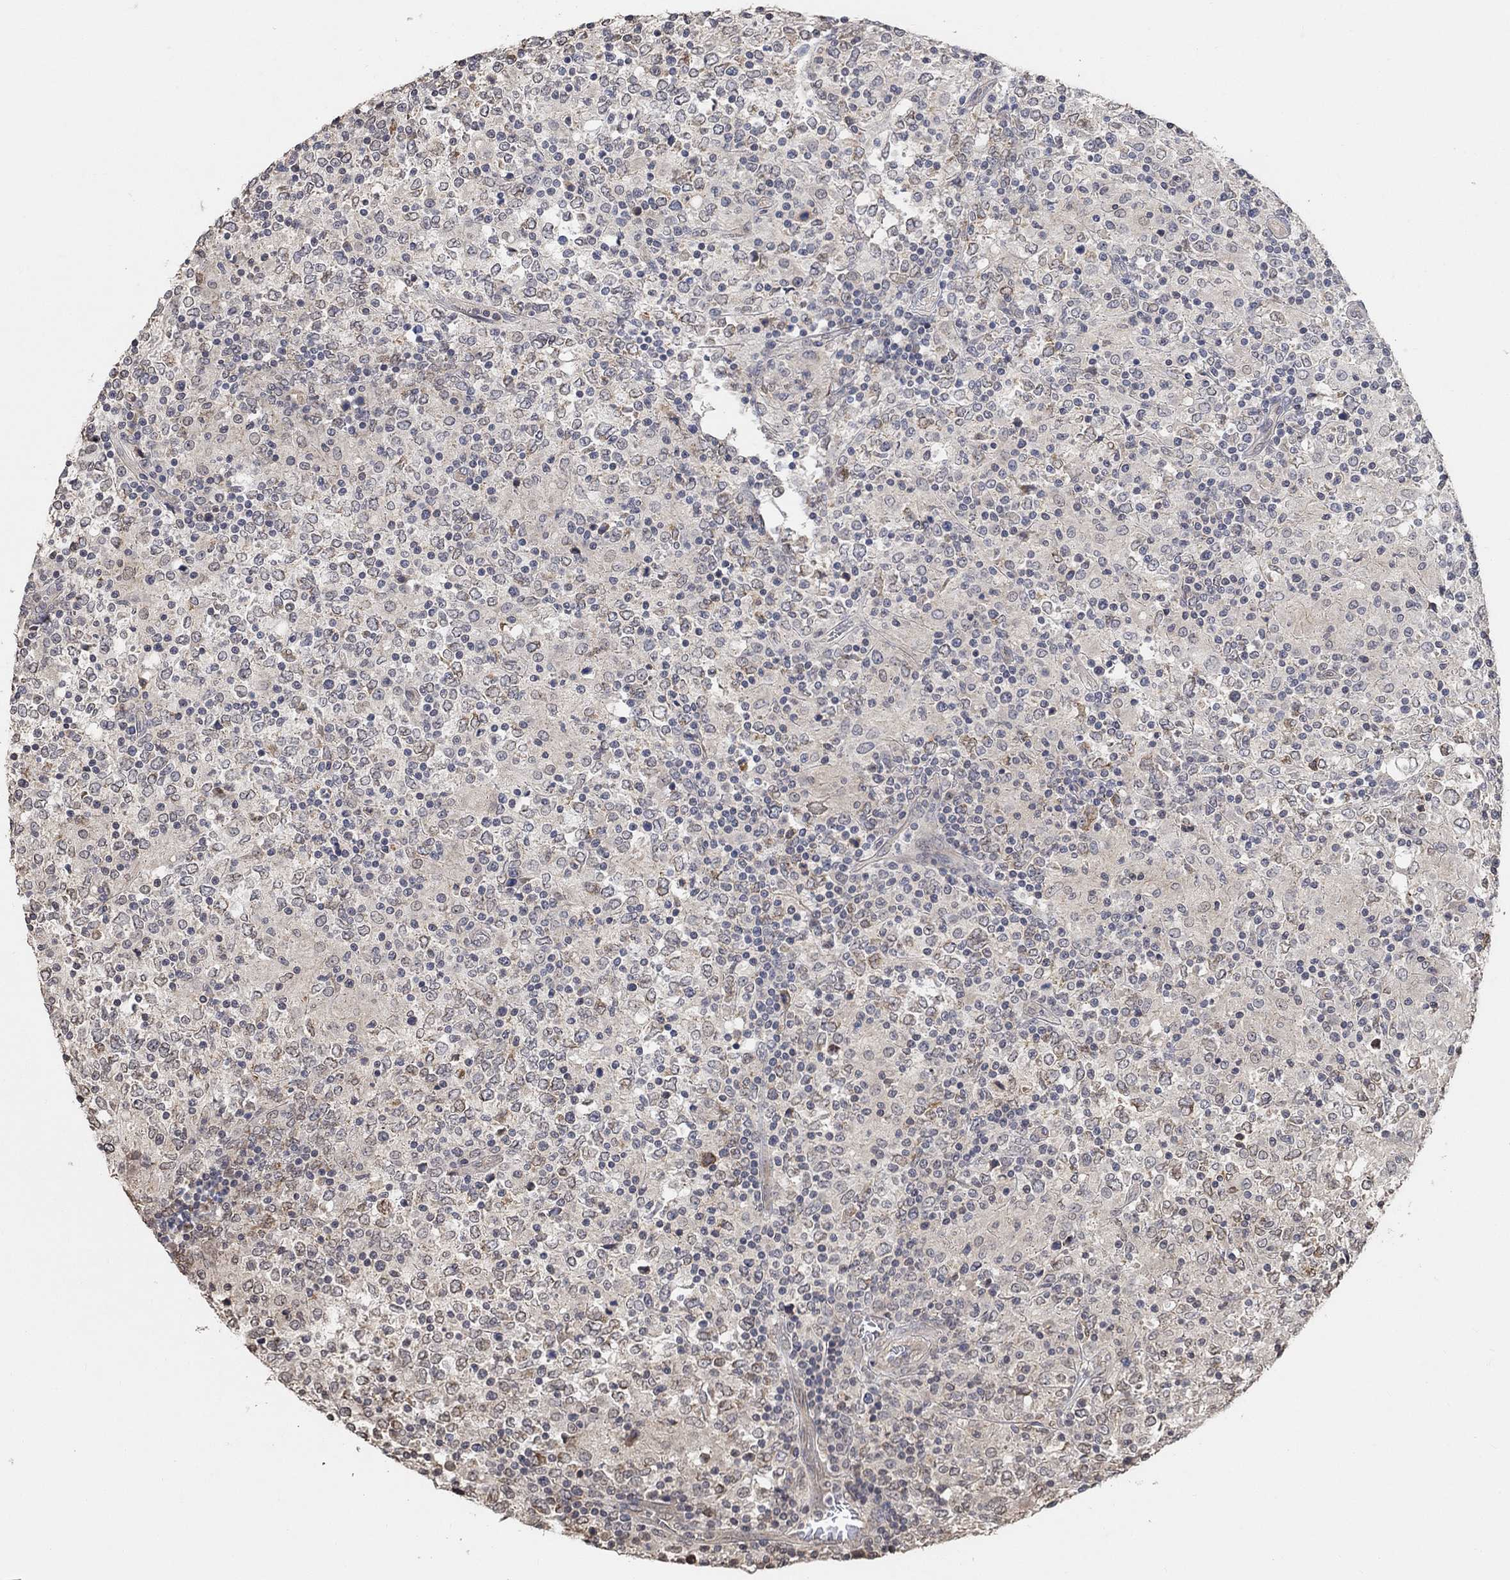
{"staining": {"intensity": "negative", "quantity": "none", "location": "none"}, "tissue": "lymphoma", "cell_type": "Tumor cells", "image_type": "cancer", "snomed": [{"axis": "morphology", "description": "Malignant lymphoma, non-Hodgkin's type, High grade"}, {"axis": "topography", "description": "Lymph node"}], "caption": "Lymphoma was stained to show a protein in brown. There is no significant staining in tumor cells. (IHC, brightfield microscopy, high magnification).", "gene": "UNC5B", "patient": {"sex": "female", "age": 84}}